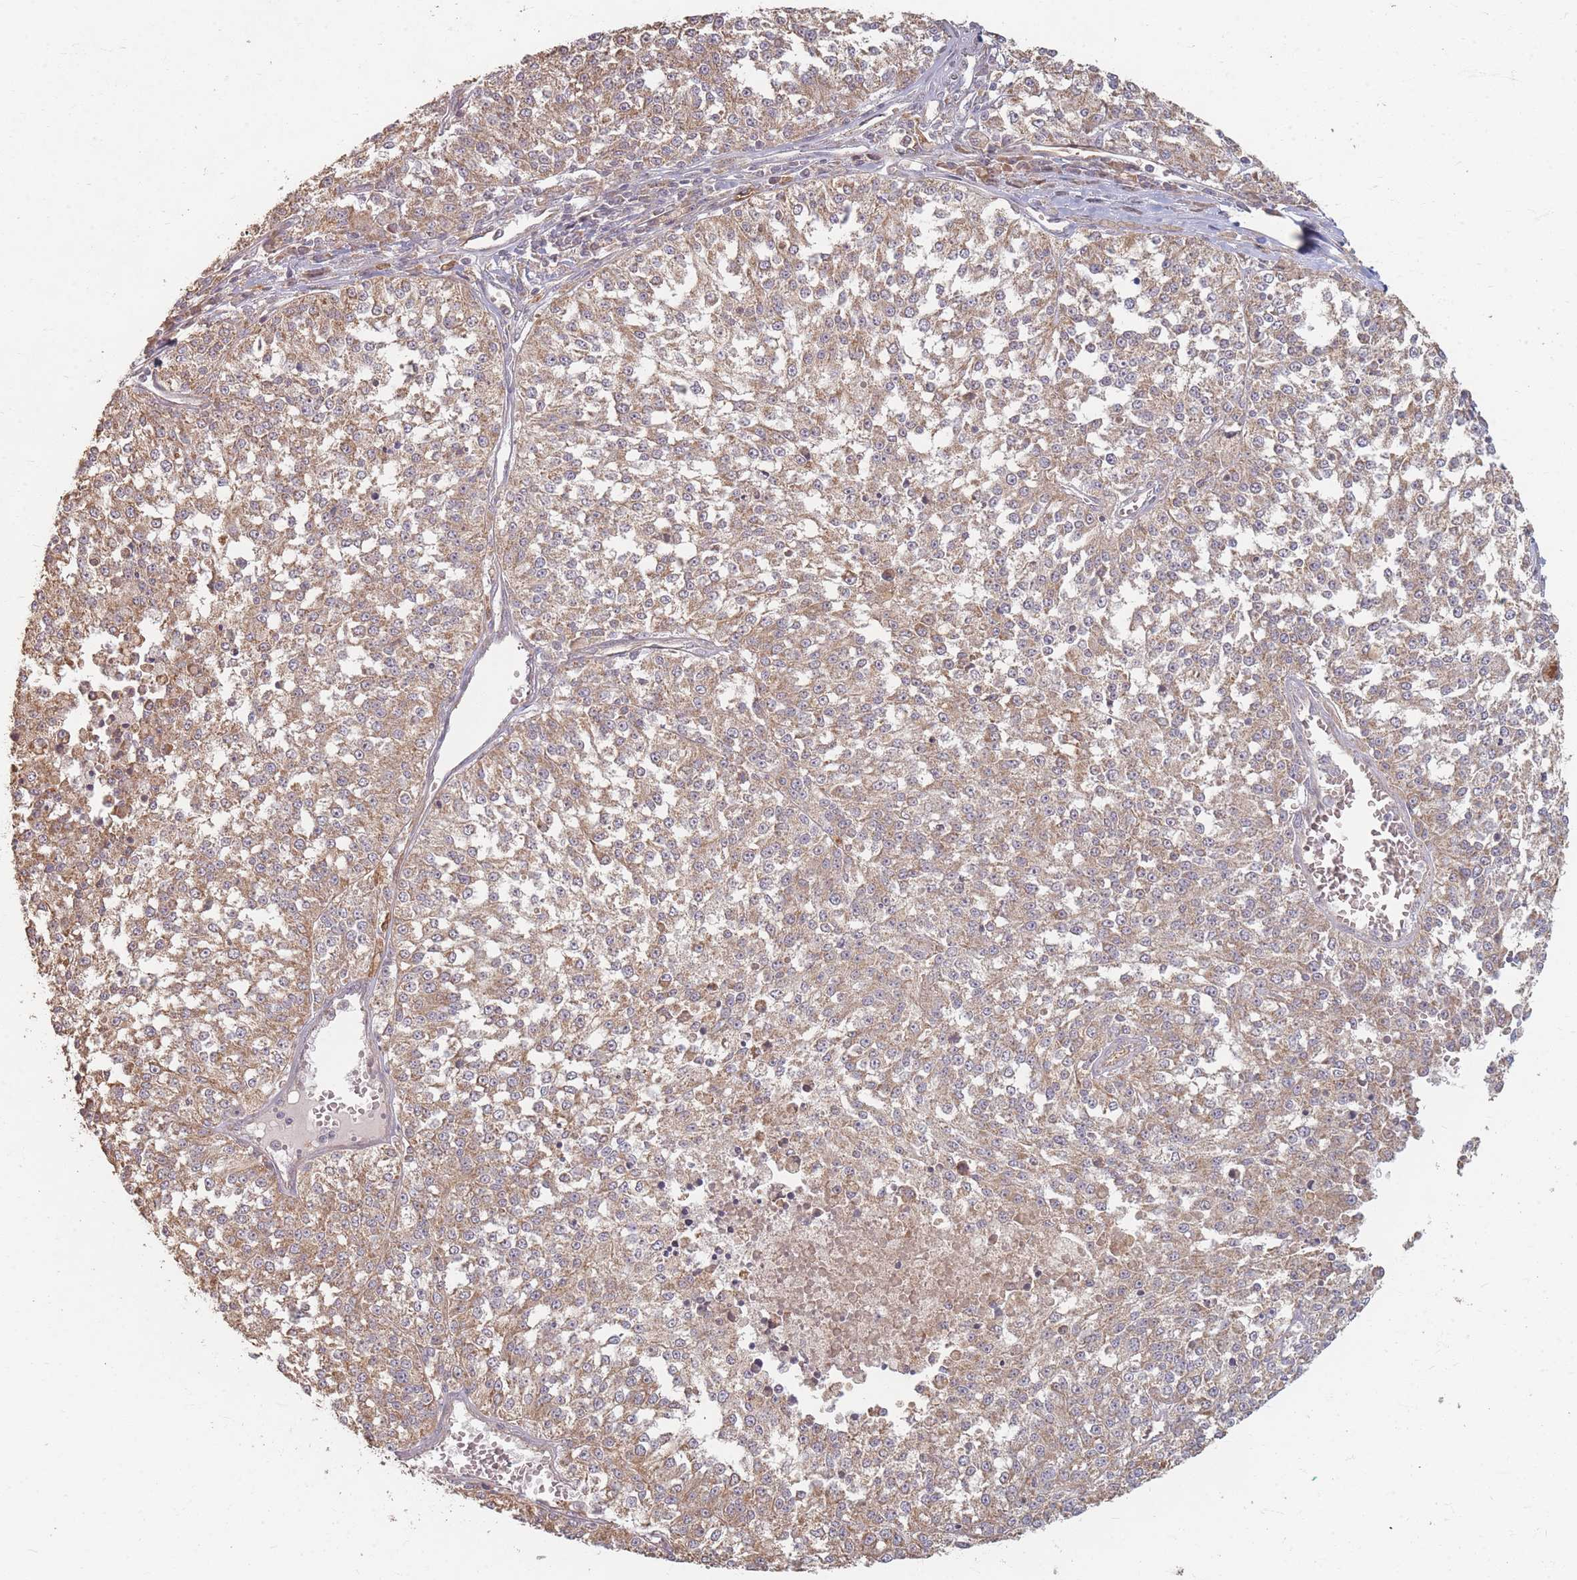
{"staining": {"intensity": "weak", "quantity": ">75%", "location": "cytoplasmic/membranous"}, "tissue": "melanoma", "cell_type": "Tumor cells", "image_type": "cancer", "snomed": [{"axis": "morphology", "description": "Malignant melanoma, NOS"}, {"axis": "topography", "description": "Skin"}], "caption": "Protein expression by immunohistochemistry exhibits weak cytoplasmic/membranous positivity in approximately >75% of tumor cells in malignant melanoma. (DAB IHC, brown staining for protein, blue staining for nuclei).", "gene": "MRPS6", "patient": {"sex": "female", "age": 64}}